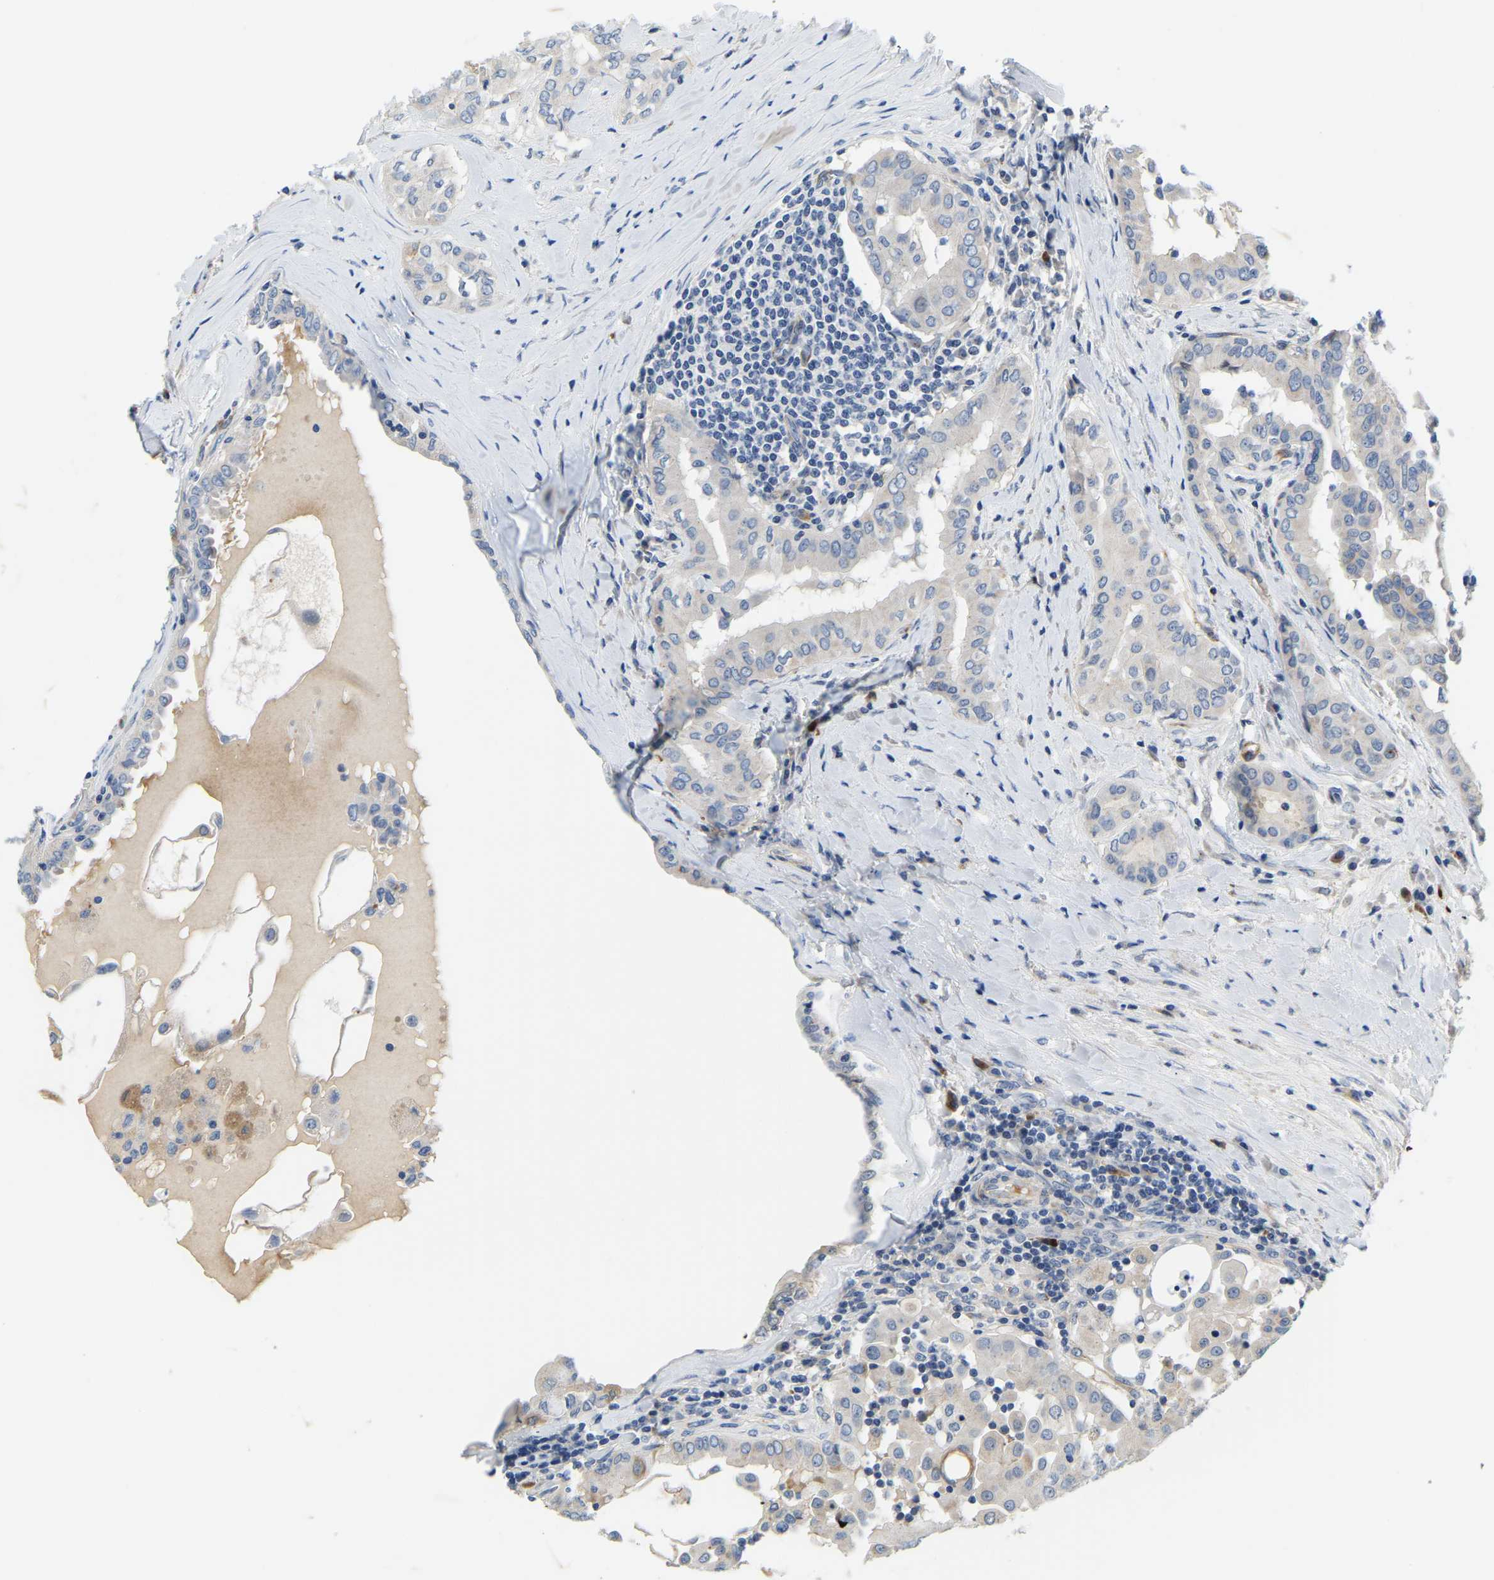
{"staining": {"intensity": "negative", "quantity": "none", "location": "none"}, "tissue": "thyroid cancer", "cell_type": "Tumor cells", "image_type": "cancer", "snomed": [{"axis": "morphology", "description": "Papillary adenocarcinoma, NOS"}, {"axis": "topography", "description": "Thyroid gland"}], "caption": "Thyroid papillary adenocarcinoma stained for a protein using IHC shows no staining tumor cells.", "gene": "LIAS", "patient": {"sex": "male", "age": 33}}